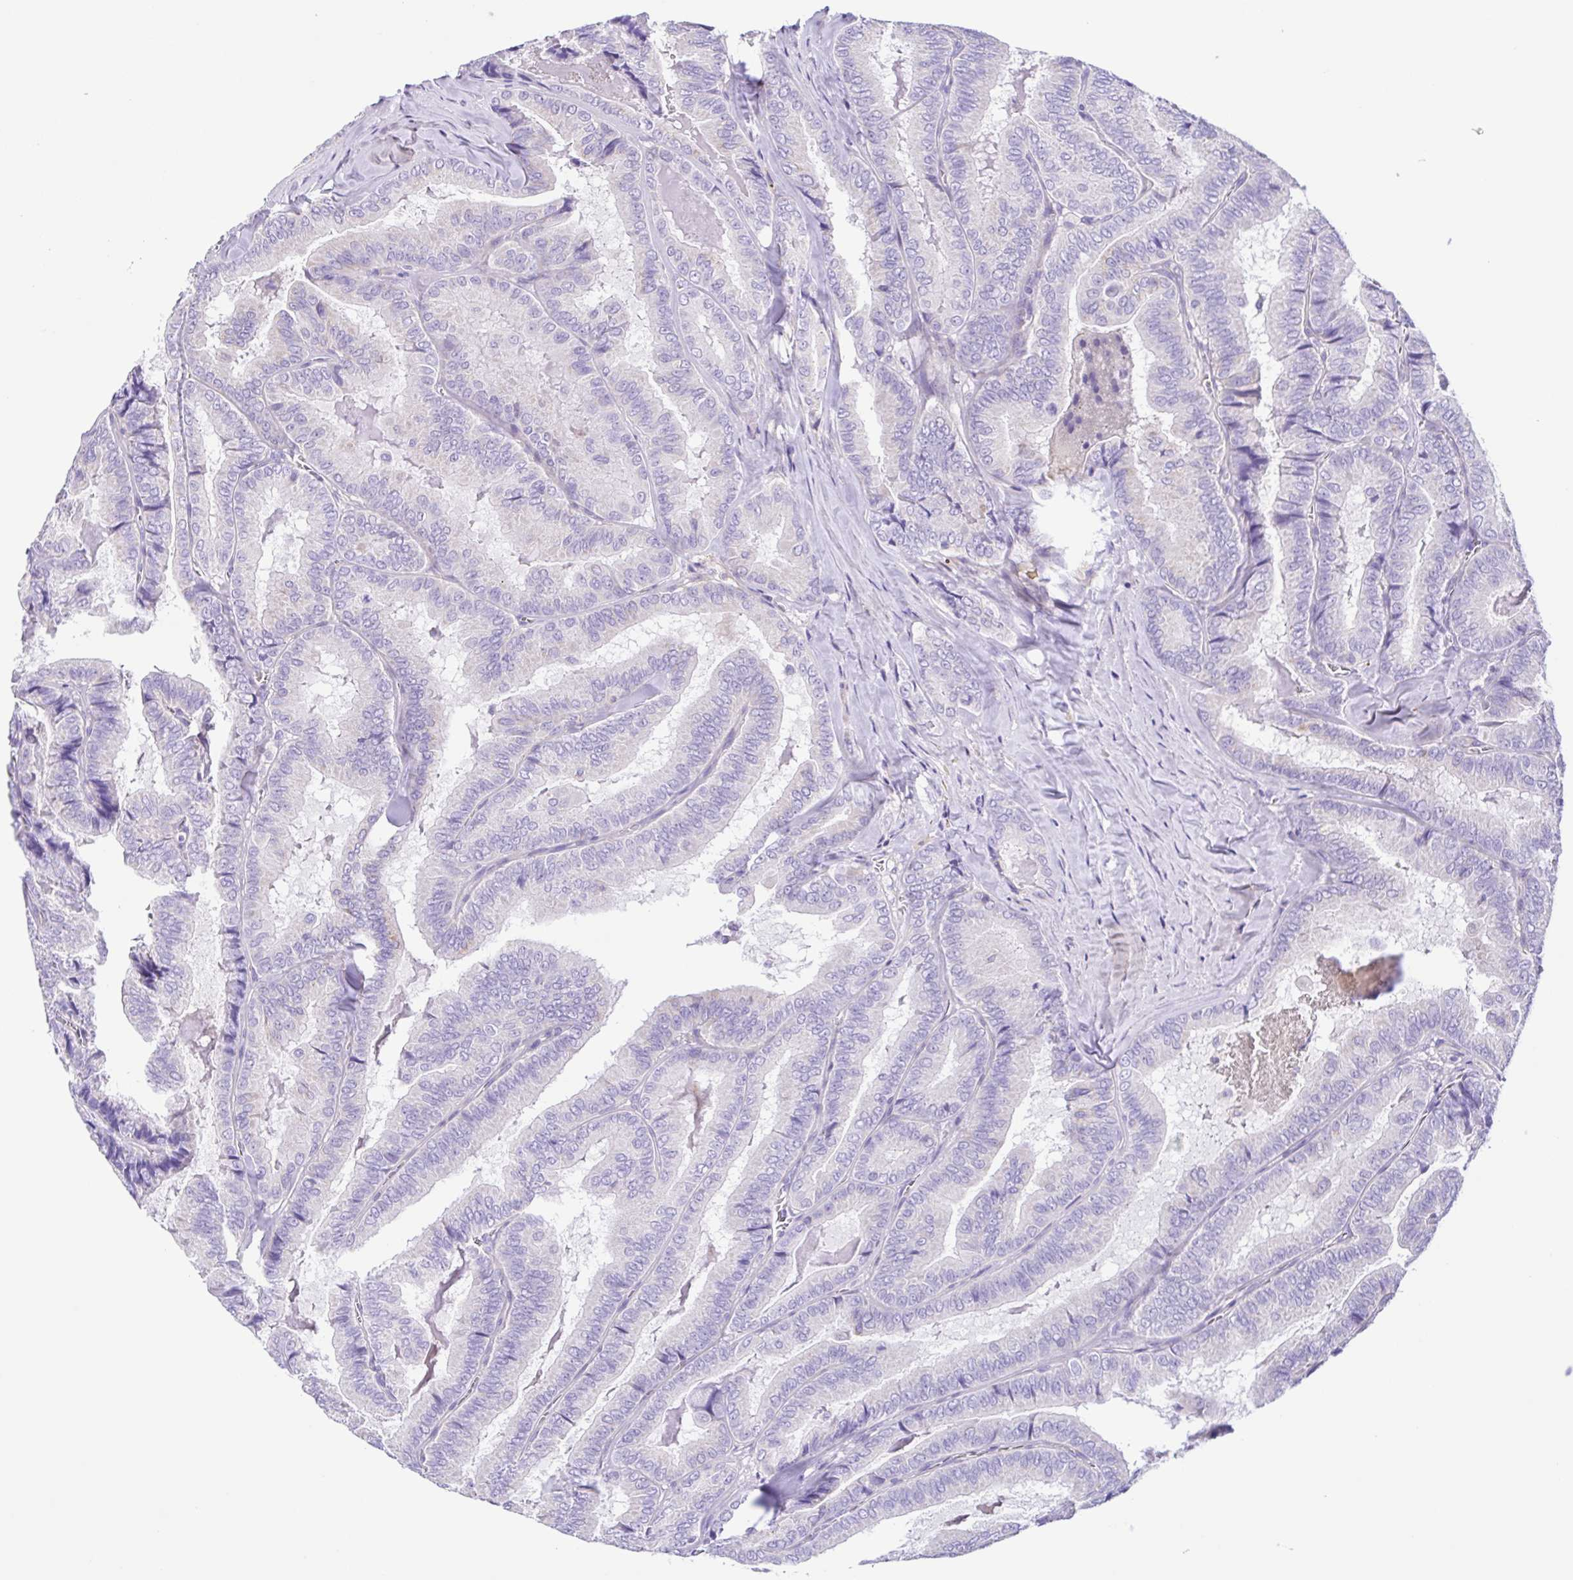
{"staining": {"intensity": "negative", "quantity": "none", "location": "none"}, "tissue": "thyroid cancer", "cell_type": "Tumor cells", "image_type": "cancer", "snomed": [{"axis": "morphology", "description": "Papillary adenocarcinoma, NOS"}, {"axis": "topography", "description": "Thyroid gland"}], "caption": "This is a image of immunohistochemistry (IHC) staining of thyroid cancer (papillary adenocarcinoma), which shows no positivity in tumor cells.", "gene": "ISM2", "patient": {"sex": "female", "age": 75}}